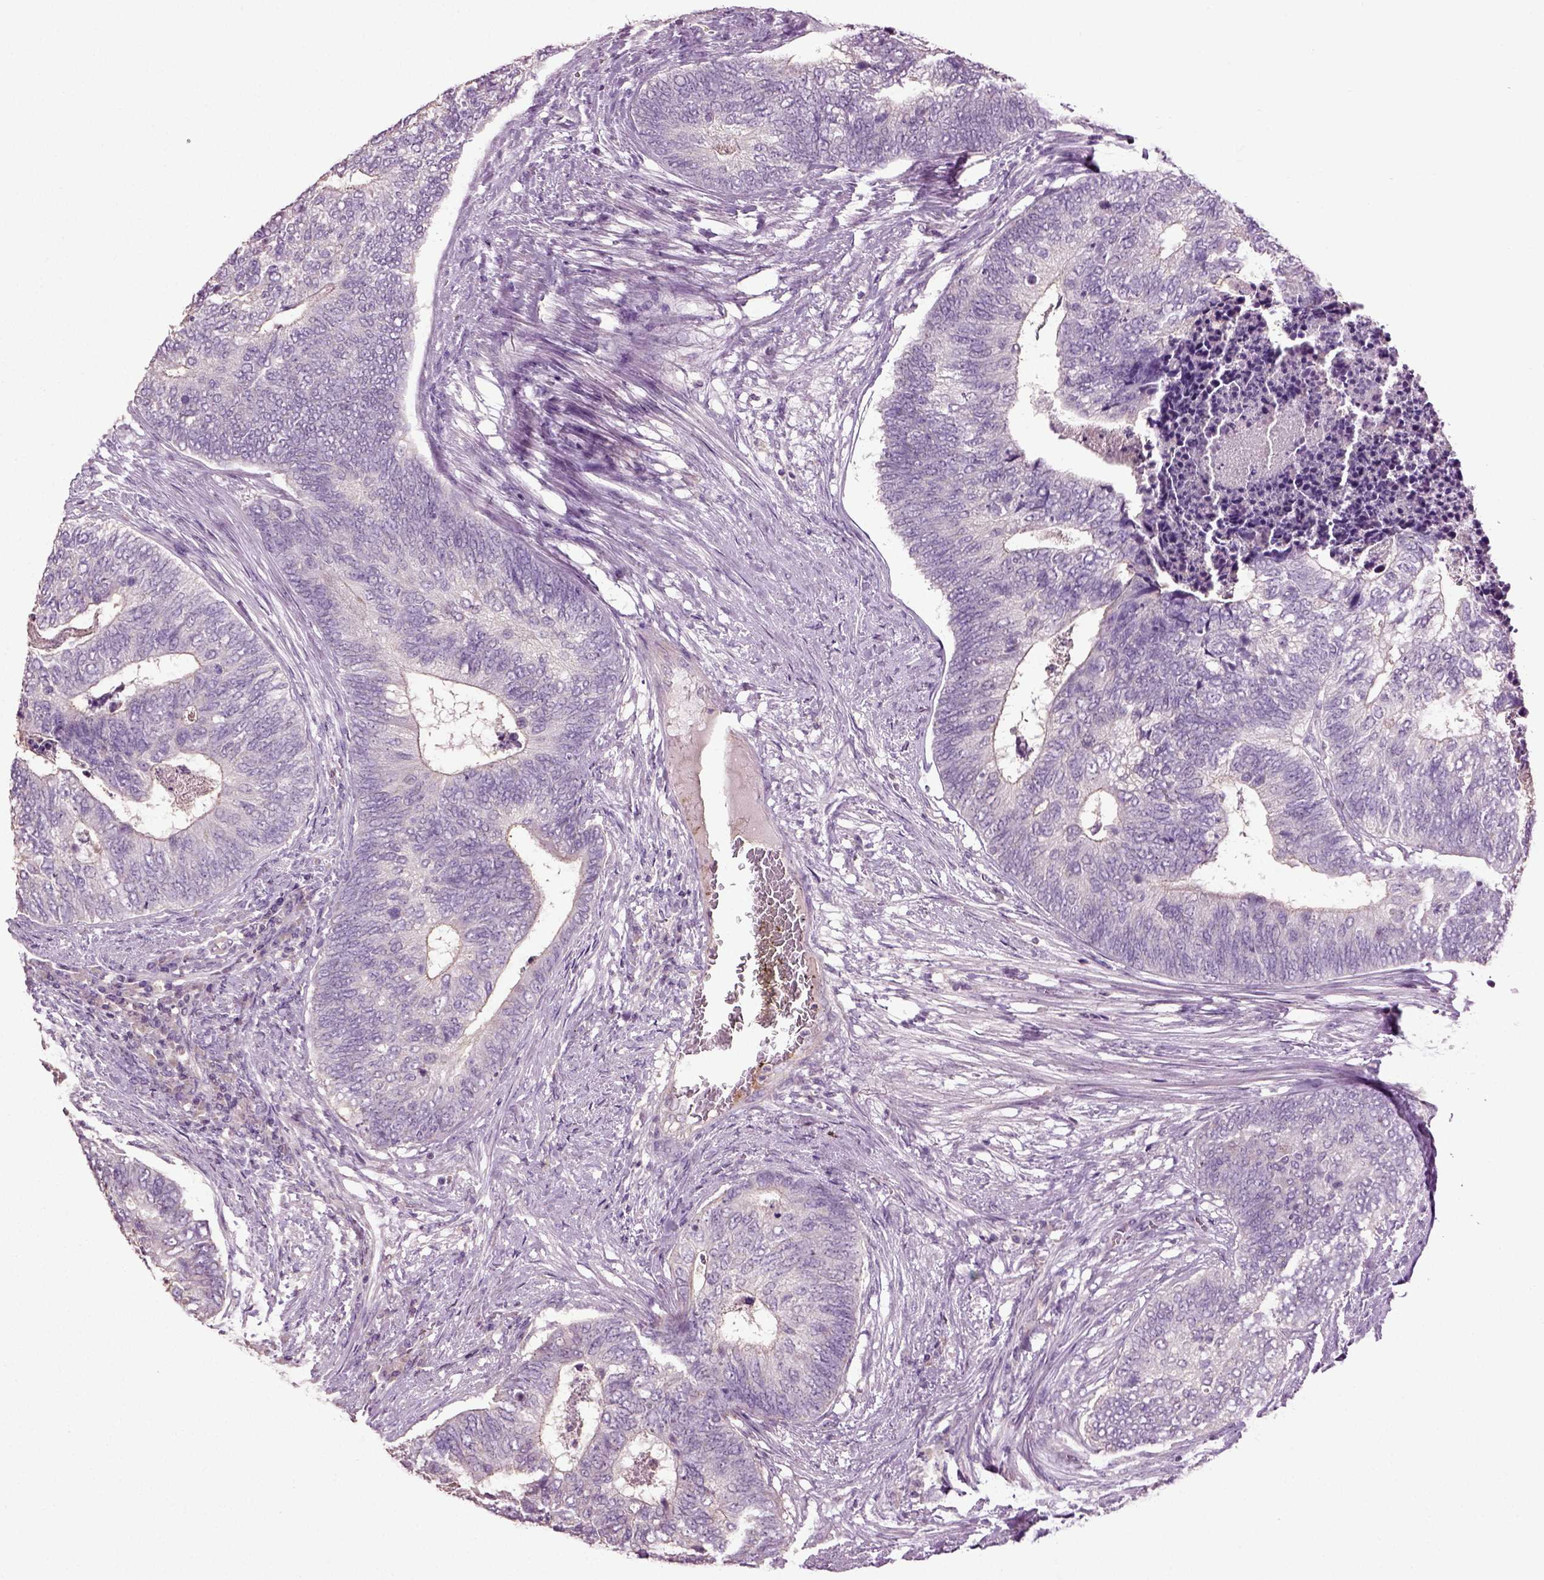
{"staining": {"intensity": "negative", "quantity": "none", "location": "none"}, "tissue": "colorectal cancer", "cell_type": "Tumor cells", "image_type": "cancer", "snomed": [{"axis": "morphology", "description": "Adenocarcinoma, NOS"}, {"axis": "topography", "description": "Colon"}], "caption": "Tumor cells are negative for brown protein staining in colorectal adenocarcinoma. The staining was performed using DAB to visualize the protein expression in brown, while the nuclei were stained in blue with hematoxylin (Magnification: 20x).", "gene": "DEFB118", "patient": {"sex": "female", "age": 67}}